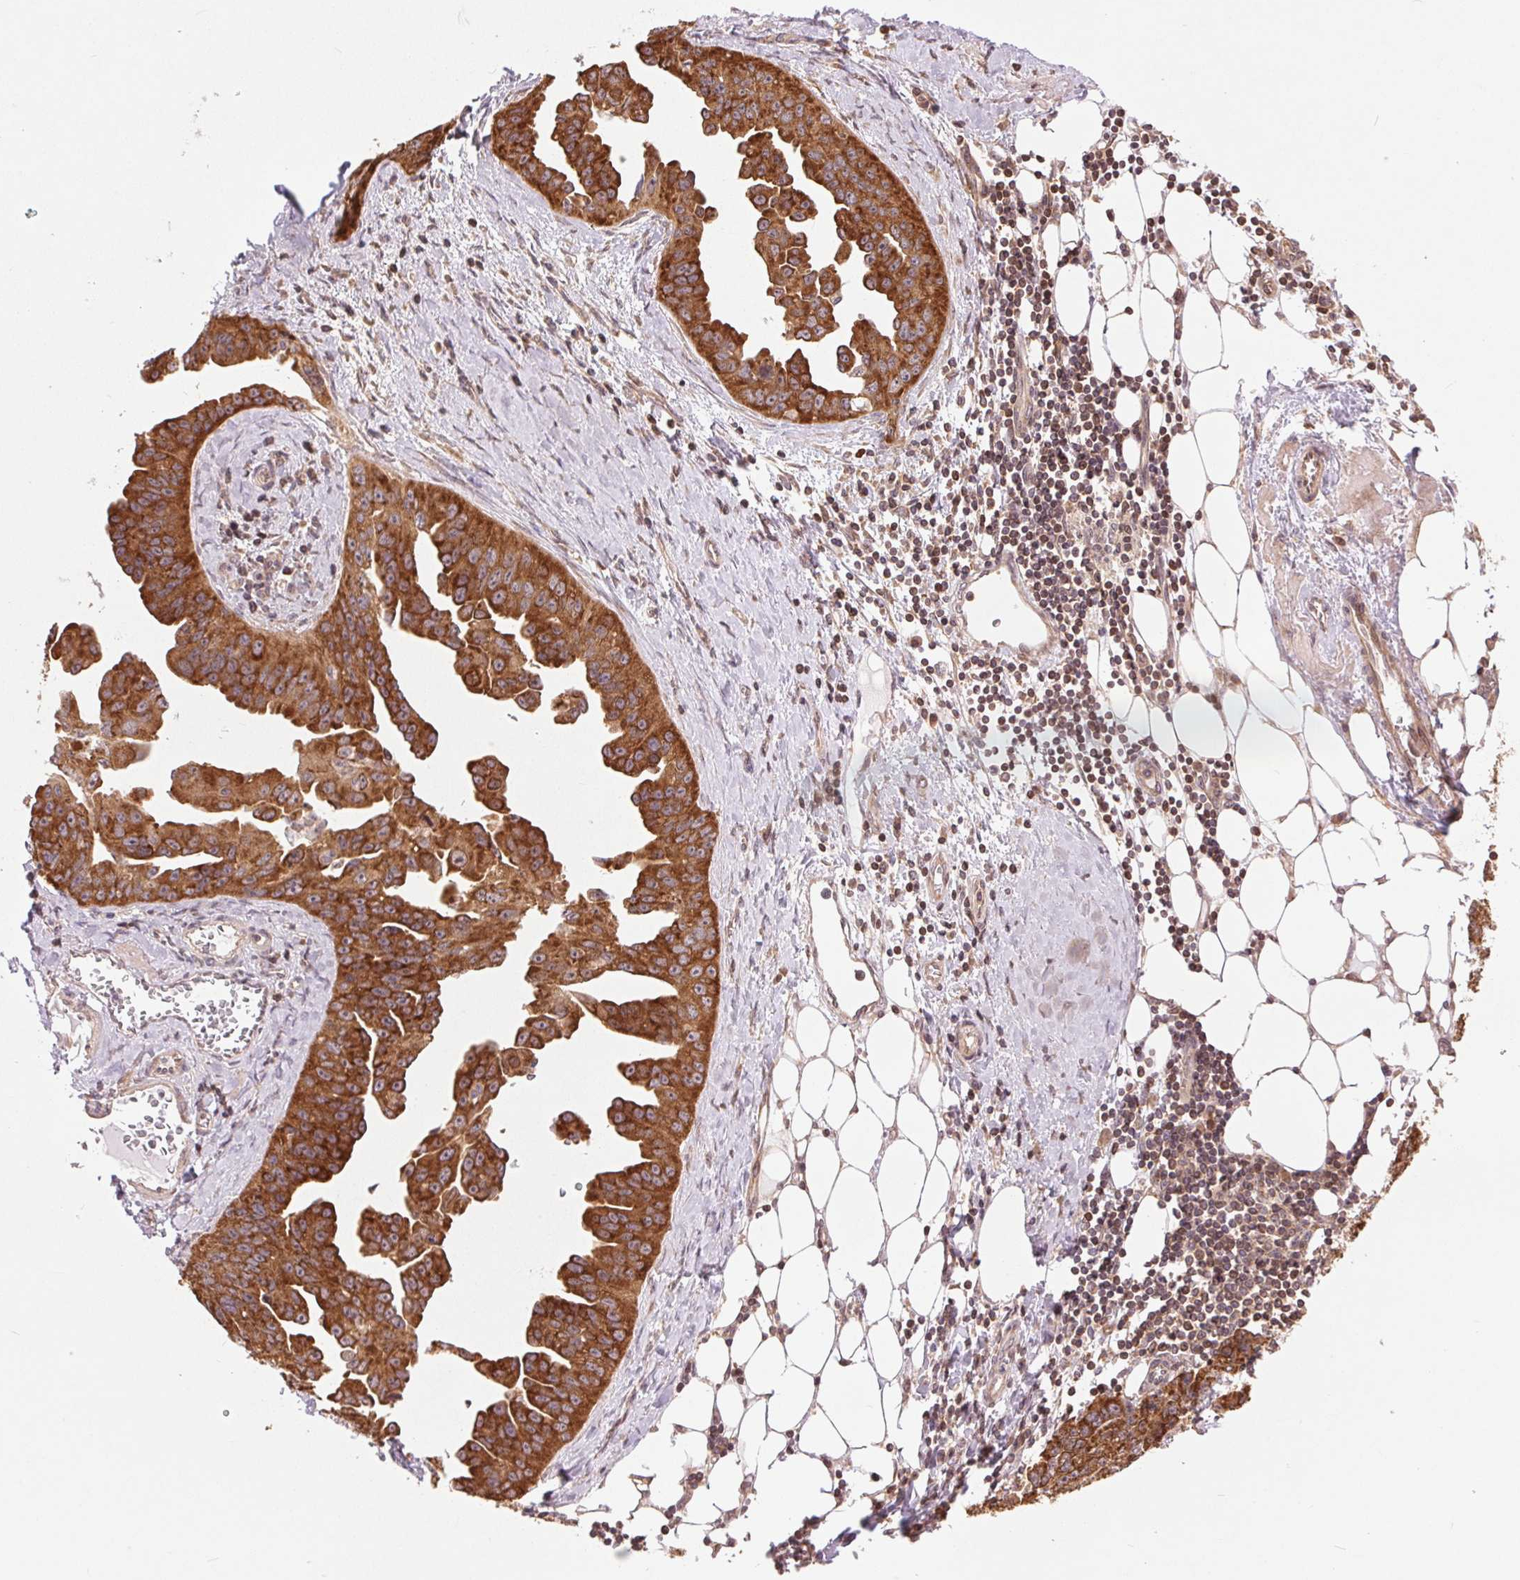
{"staining": {"intensity": "strong", "quantity": ">75%", "location": "cytoplasmic/membranous"}, "tissue": "ovarian cancer", "cell_type": "Tumor cells", "image_type": "cancer", "snomed": [{"axis": "morphology", "description": "Cystadenocarcinoma, serous, NOS"}, {"axis": "topography", "description": "Ovary"}], "caption": "This photomicrograph displays IHC staining of human ovarian serous cystadenocarcinoma, with high strong cytoplasmic/membranous positivity in approximately >75% of tumor cells.", "gene": "BTF3L4", "patient": {"sex": "female", "age": 75}}